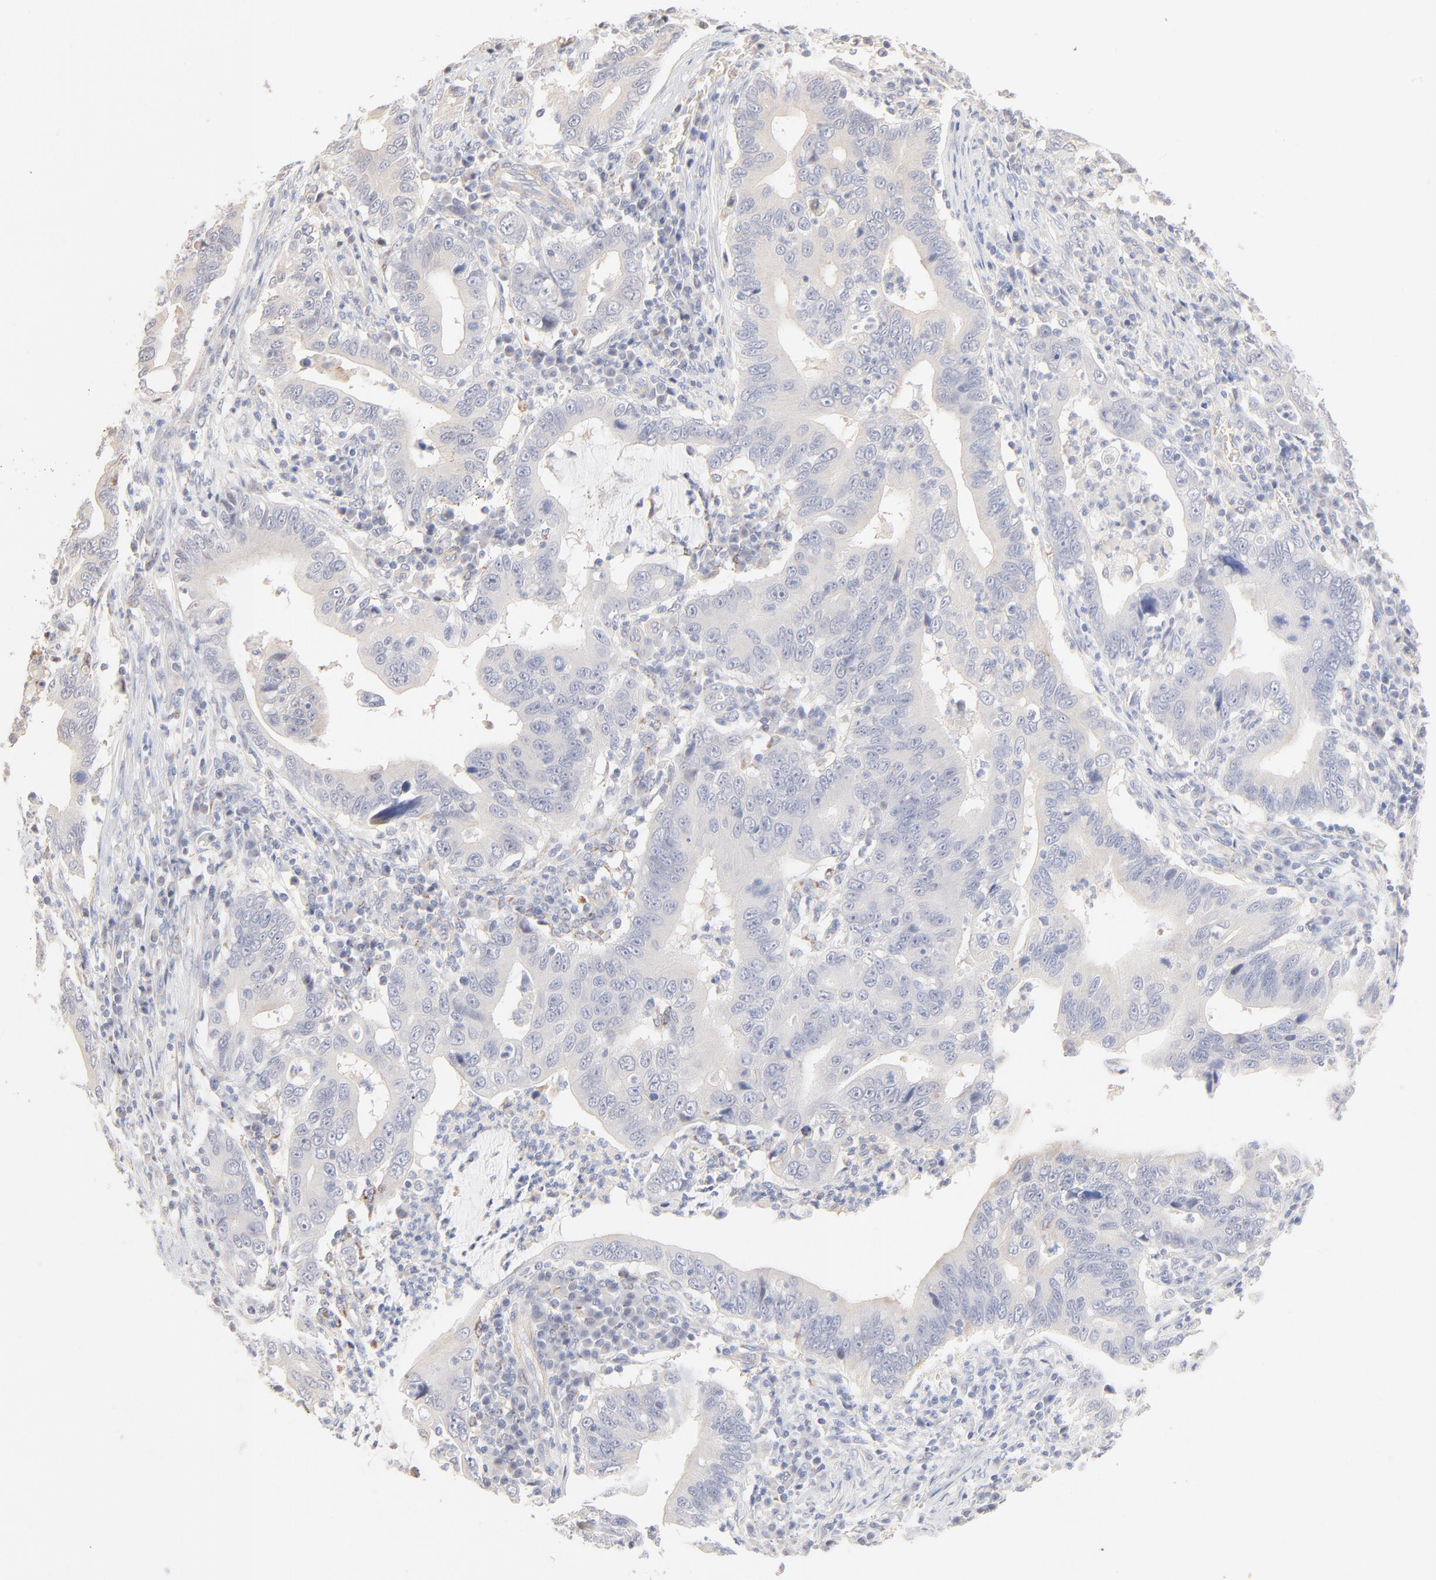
{"staining": {"intensity": "negative", "quantity": "none", "location": "none"}, "tissue": "stomach cancer", "cell_type": "Tumor cells", "image_type": "cancer", "snomed": [{"axis": "morphology", "description": "Adenocarcinoma, NOS"}, {"axis": "topography", "description": "Stomach, upper"}], "caption": "High magnification brightfield microscopy of stomach cancer (adenocarcinoma) stained with DAB (brown) and counterstained with hematoxylin (blue): tumor cells show no significant positivity. (Stains: DAB immunohistochemistry (IHC) with hematoxylin counter stain, Microscopy: brightfield microscopy at high magnification).", "gene": "SPTB", "patient": {"sex": "male", "age": 63}}